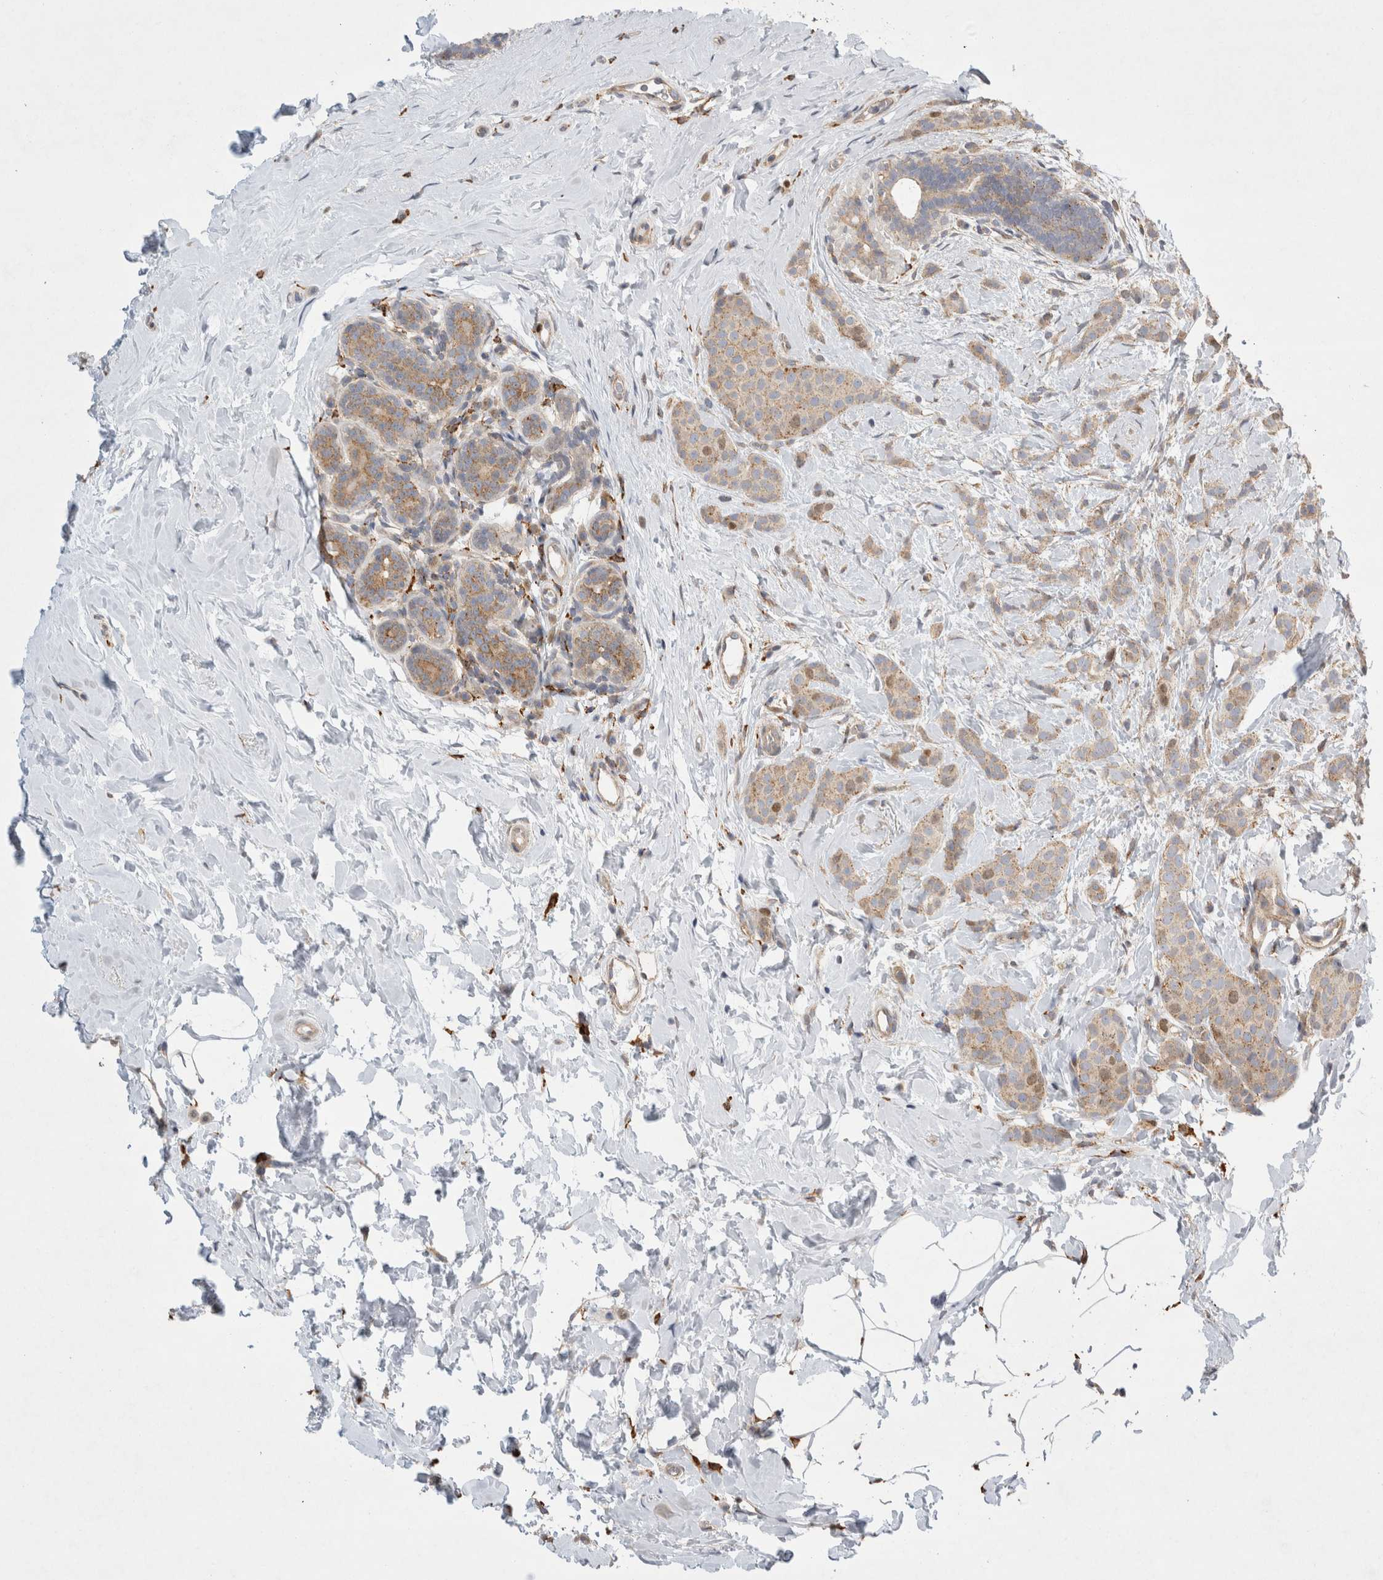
{"staining": {"intensity": "weak", "quantity": ">75%", "location": "cytoplasmic/membranous"}, "tissue": "breast cancer", "cell_type": "Tumor cells", "image_type": "cancer", "snomed": [{"axis": "morphology", "description": "Lobular carcinoma, in situ"}, {"axis": "morphology", "description": "Lobular carcinoma"}, {"axis": "topography", "description": "Breast"}], "caption": "Human lobular carcinoma in situ (breast) stained with a brown dye exhibits weak cytoplasmic/membranous positive staining in about >75% of tumor cells.", "gene": "CDCA7L", "patient": {"sex": "female", "age": 41}}